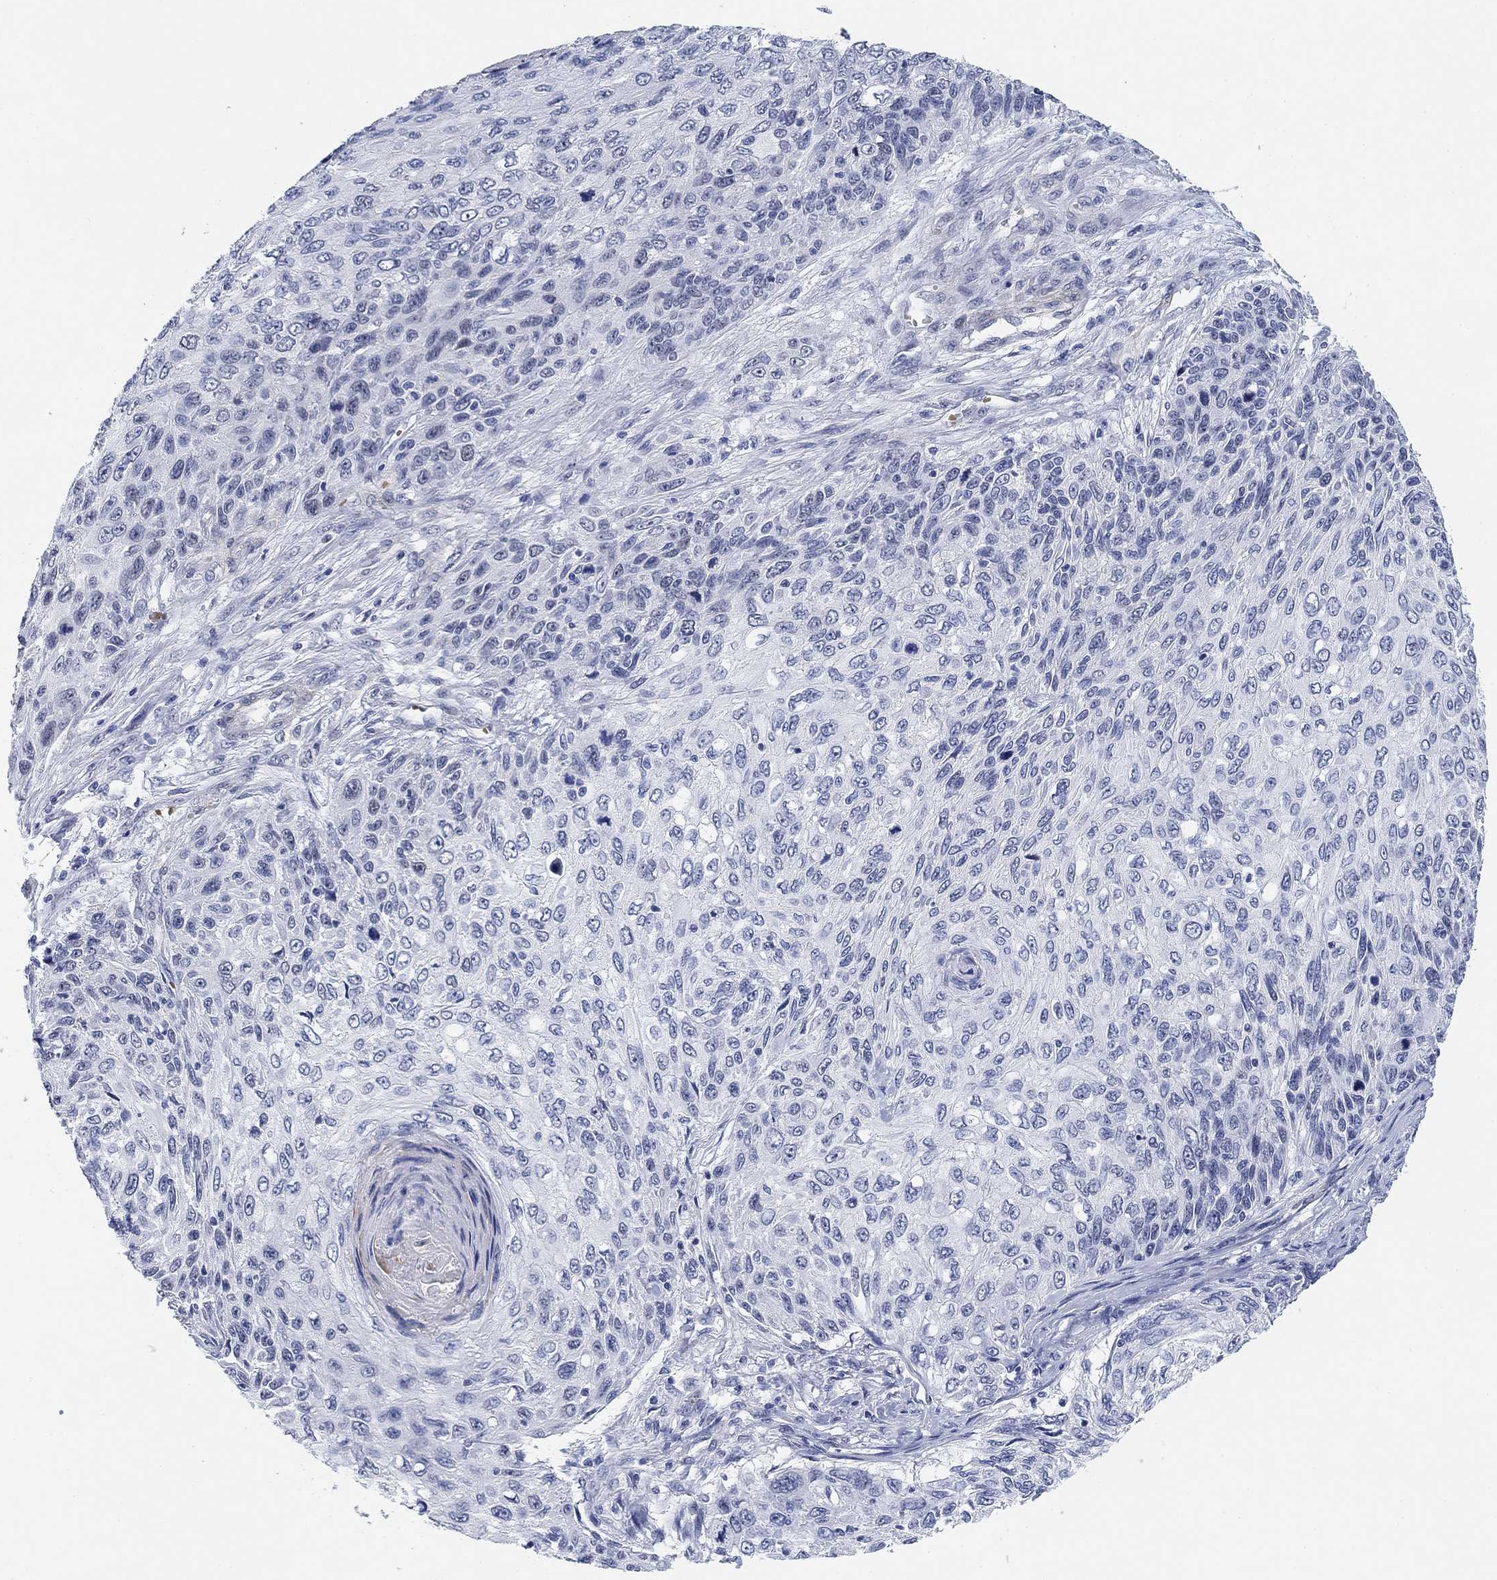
{"staining": {"intensity": "negative", "quantity": "none", "location": "none"}, "tissue": "skin cancer", "cell_type": "Tumor cells", "image_type": "cancer", "snomed": [{"axis": "morphology", "description": "Squamous cell carcinoma, NOS"}, {"axis": "topography", "description": "Skin"}], "caption": "IHC of human squamous cell carcinoma (skin) exhibits no staining in tumor cells.", "gene": "PAX6", "patient": {"sex": "male", "age": 92}}